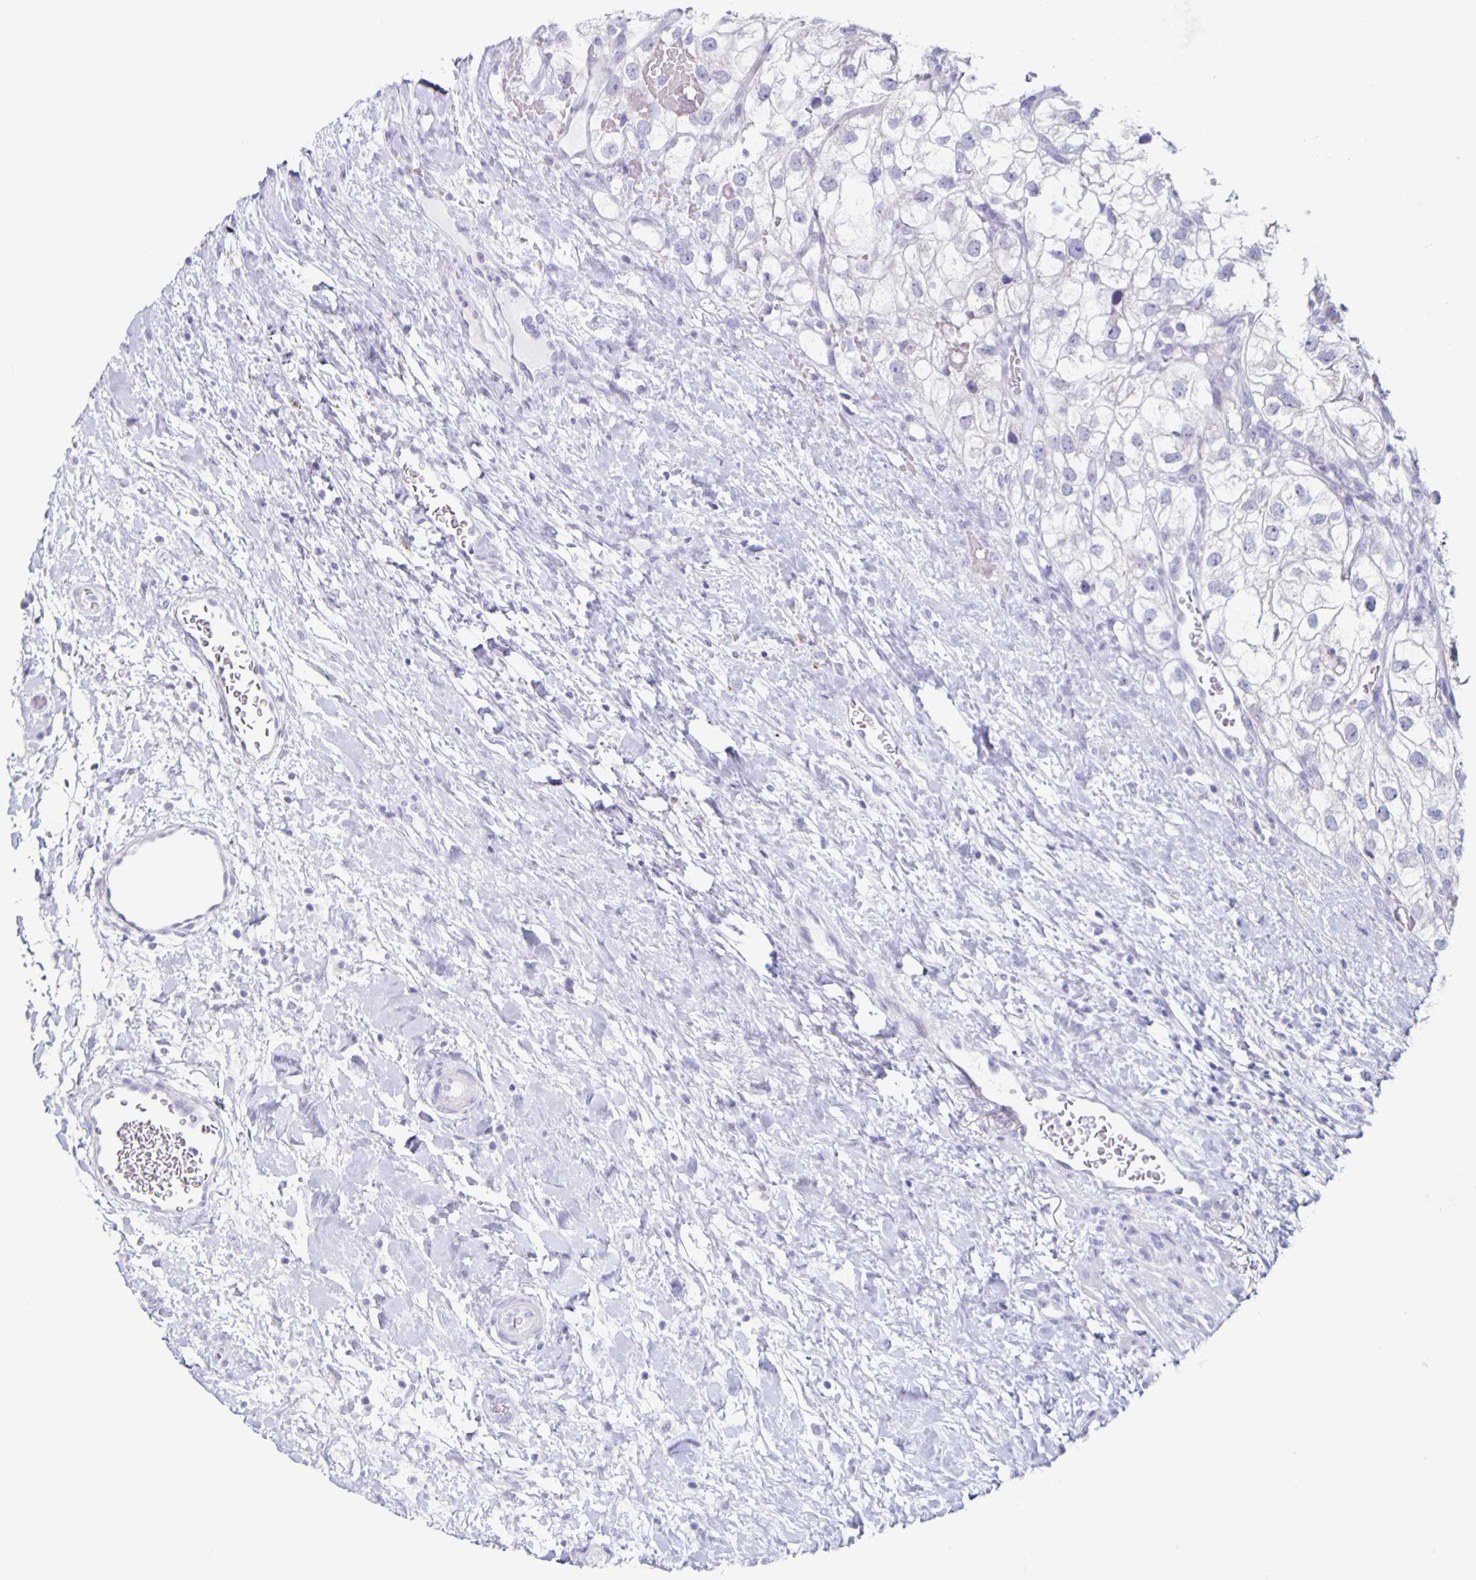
{"staining": {"intensity": "negative", "quantity": "none", "location": "none"}, "tissue": "renal cancer", "cell_type": "Tumor cells", "image_type": "cancer", "snomed": [{"axis": "morphology", "description": "Adenocarcinoma, NOS"}, {"axis": "topography", "description": "Kidney"}], "caption": "A high-resolution image shows immunohistochemistry staining of renal cancer (adenocarcinoma), which displays no significant positivity in tumor cells.", "gene": "CT45A5", "patient": {"sex": "male", "age": 59}}